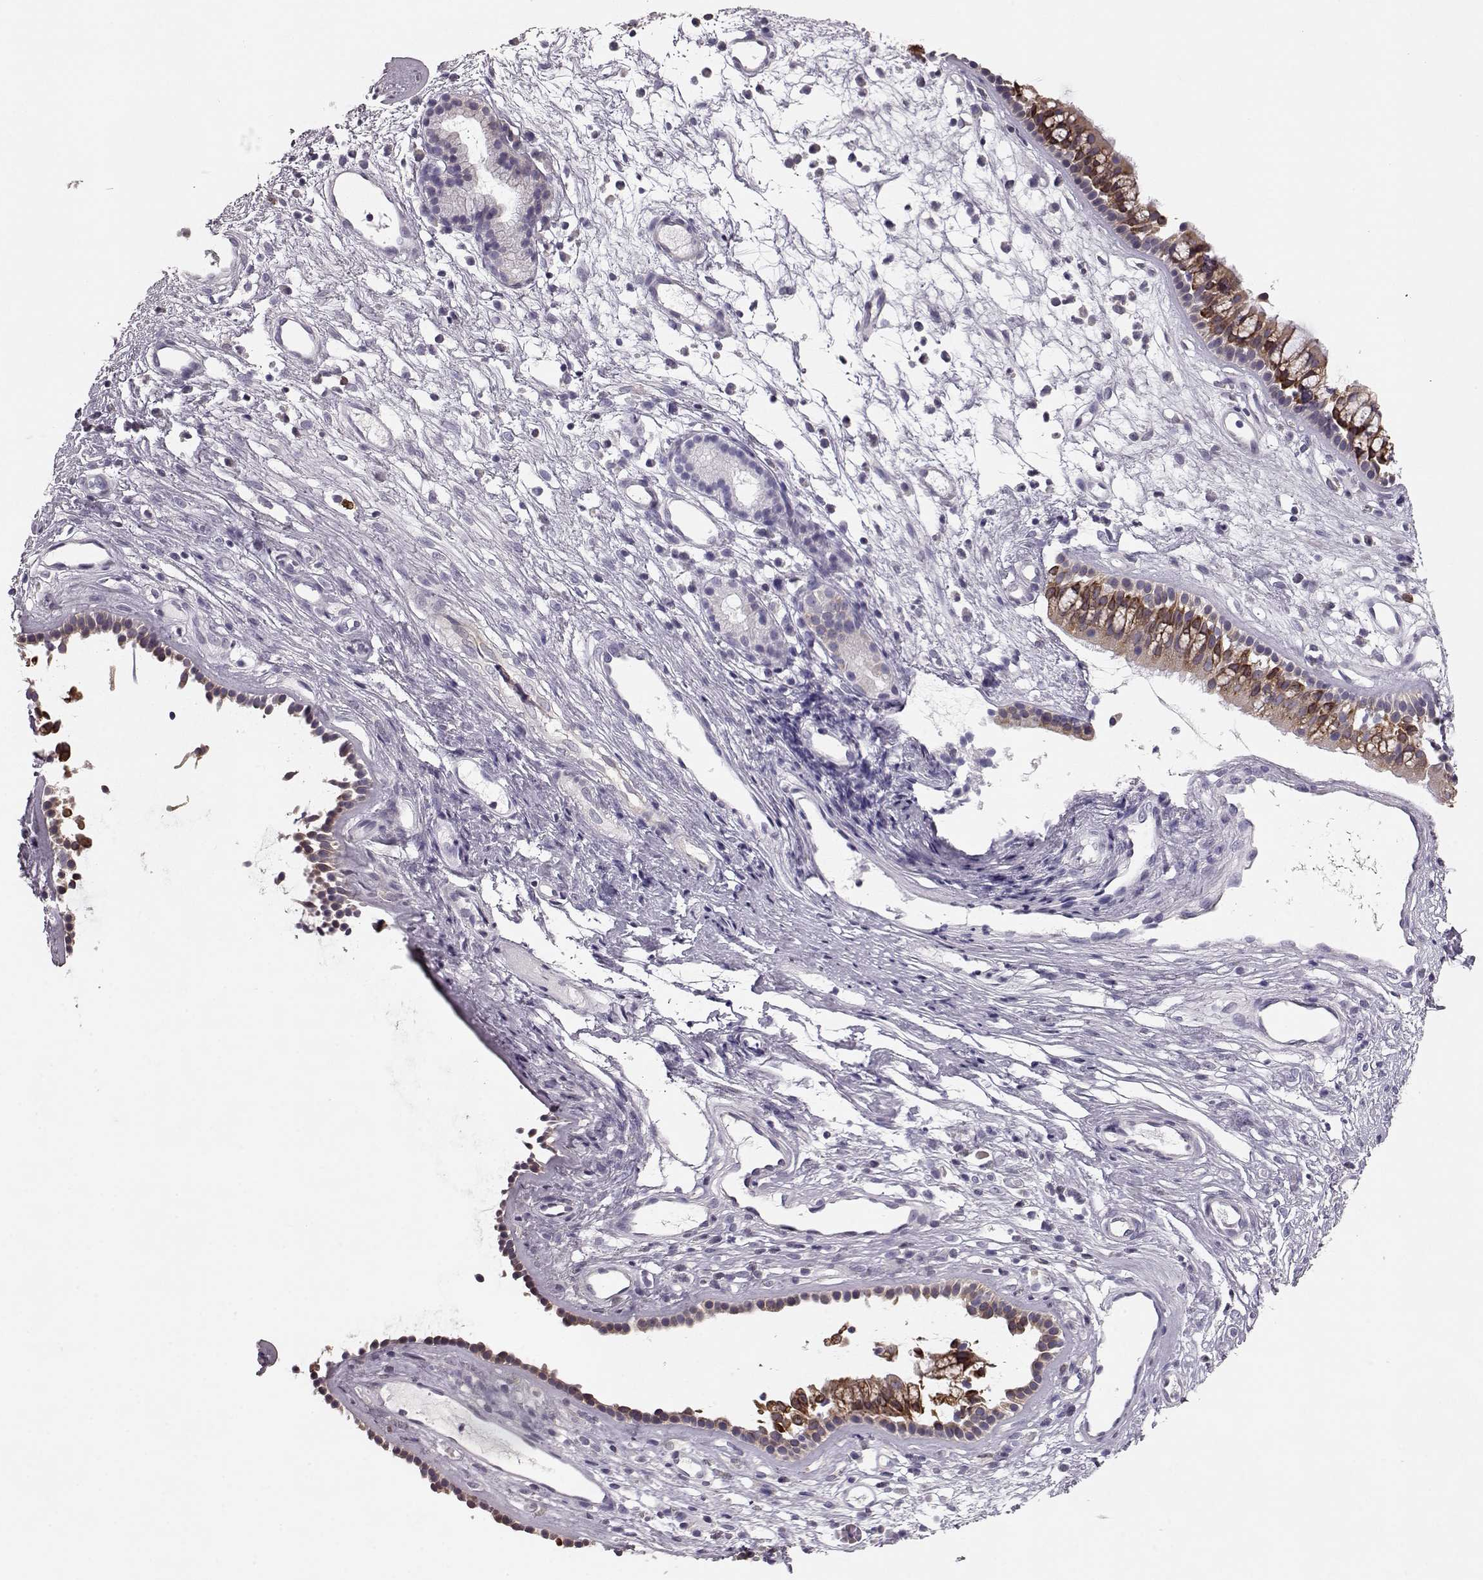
{"staining": {"intensity": "strong", "quantity": "25%-75%", "location": "cytoplasmic/membranous"}, "tissue": "nasopharynx", "cell_type": "Respiratory epithelial cells", "image_type": "normal", "snomed": [{"axis": "morphology", "description": "Normal tissue, NOS"}, {"axis": "topography", "description": "Nasopharynx"}], "caption": "Unremarkable nasopharynx demonstrates strong cytoplasmic/membranous staining in about 25%-75% of respiratory epithelial cells Immunohistochemistry stains the protein of interest in brown and the nuclei are stained blue..", "gene": "ELOVL5", "patient": {"sex": "male", "age": 77}}